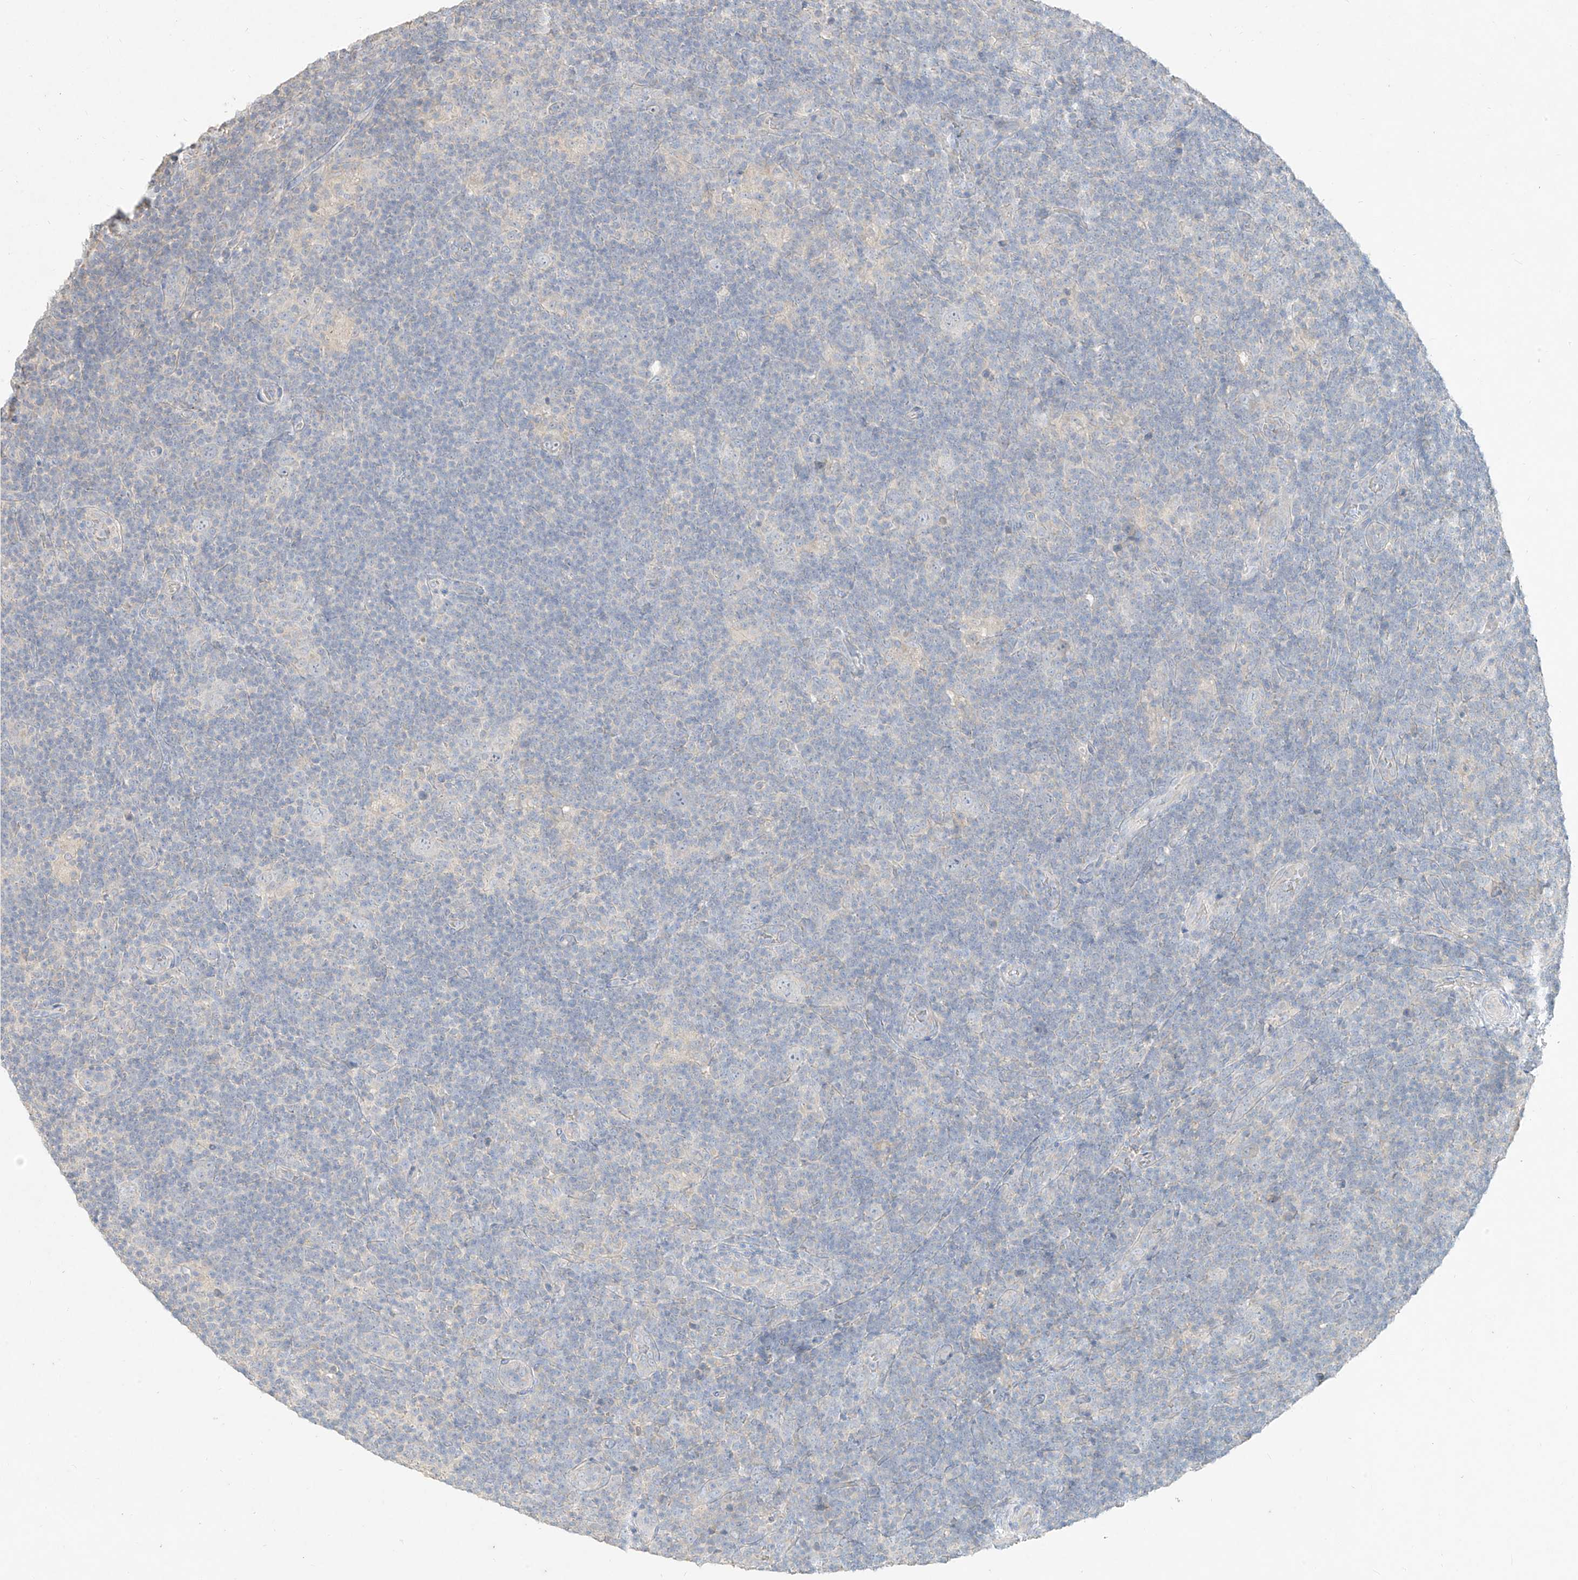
{"staining": {"intensity": "negative", "quantity": "none", "location": "none"}, "tissue": "lymphoma", "cell_type": "Tumor cells", "image_type": "cancer", "snomed": [{"axis": "morphology", "description": "Hodgkin's disease, NOS"}, {"axis": "topography", "description": "Lymph node"}], "caption": "This histopathology image is of lymphoma stained with IHC to label a protein in brown with the nuclei are counter-stained blue. There is no positivity in tumor cells.", "gene": "ZZEF1", "patient": {"sex": "female", "age": 57}}